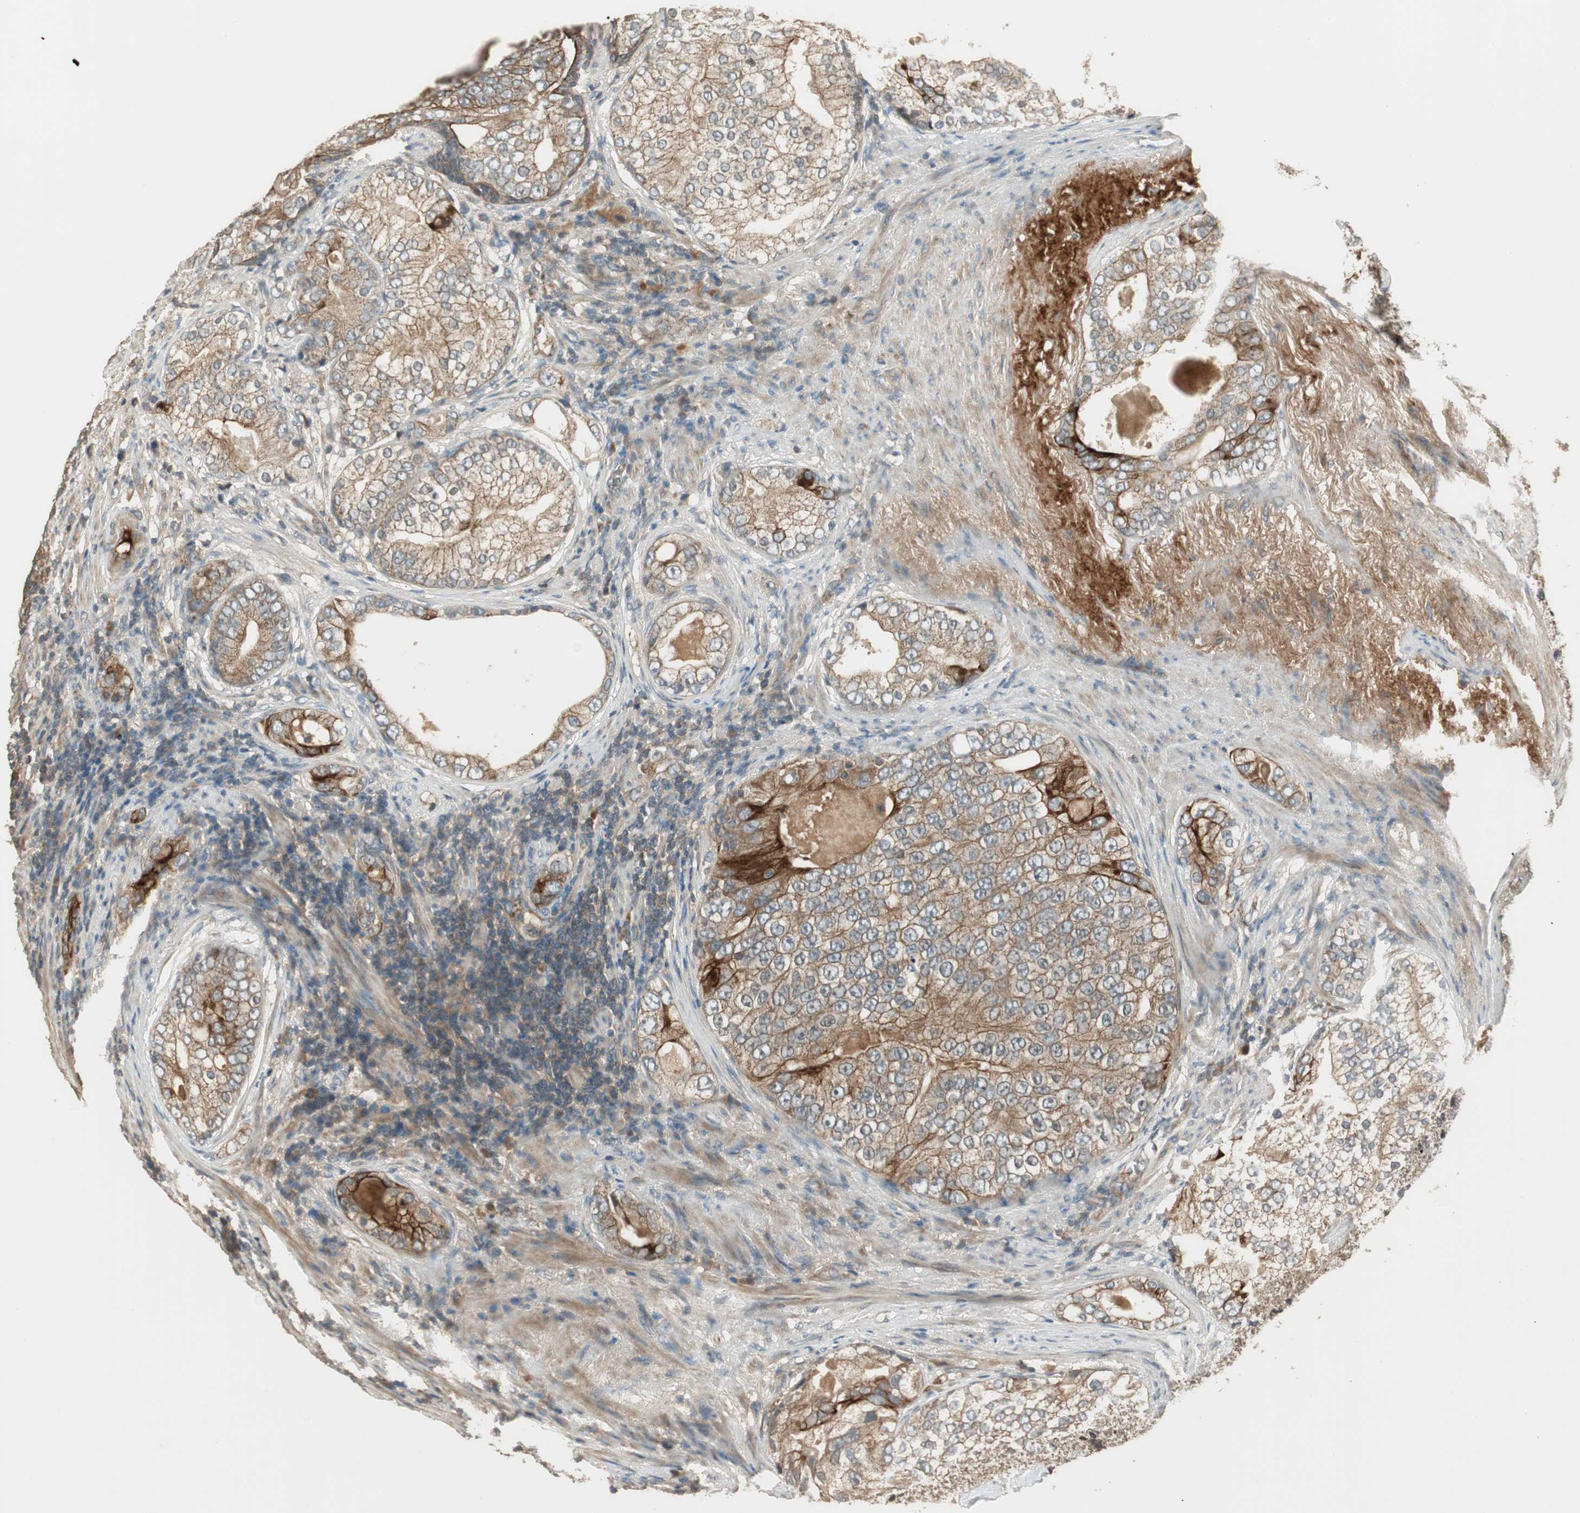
{"staining": {"intensity": "moderate", "quantity": ">75%", "location": "cytoplasmic/membranous"}, "tissue": "prostate cancer", "cell_type": "Tumor cells", "image_type": "cancer", "snomed": [{"axis": "morphology", "description": "Adenocarcinoma, High grade"}, {"axis": "topography", "description": "Prostate"}], "caption": "High-magnification brightfield microscopy of prostate cancer stained with DAB (brown) and counterstained with hematoxylin (blue). tumor cells exhibit moderate cytoplasmic/membranous positivity is identified in about>75% of cells.", "gene": "PFDN5", "patient": {"sex": "male", "age": 66}}